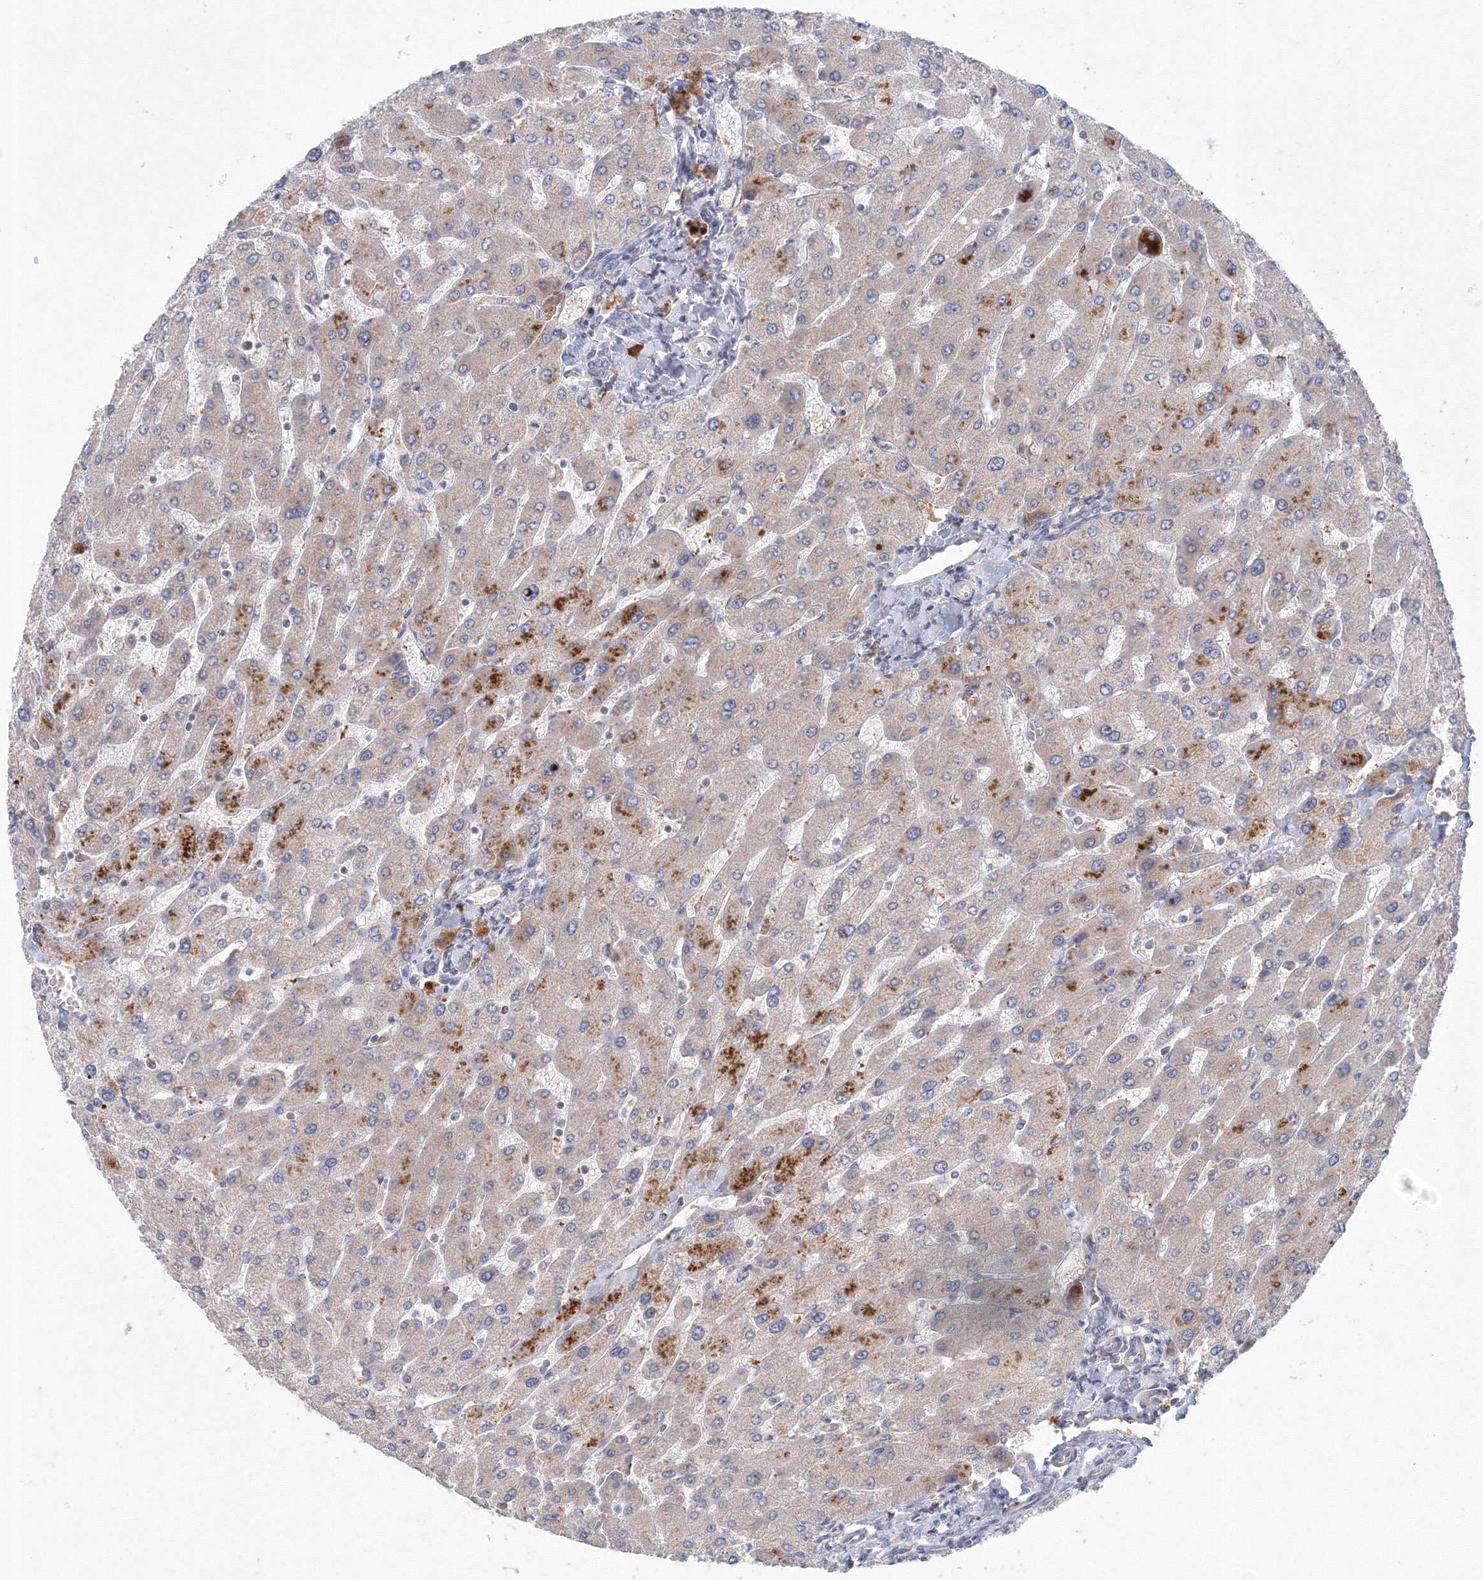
{"staining": {"intensity": "negative", "quantity": "none", "location": "none"}, "tissue": "liver", "cell_type": "Cholangiocytes", "image_type": "normal", "snomed": [{"axis": "morphology", "description": "Normal tissue, NOS"}, {"axis": "topography", "description": "Liver"}], "caption": "Protein analysis of unremarkable liver displays no significant expression in cholangiocytes. The staining is performed using DAB brown chromogen with nuclei counter-stained in using hematoxylin.", "gene": "GRPEL1", "patient": {"sex": "male", "age": 55}}